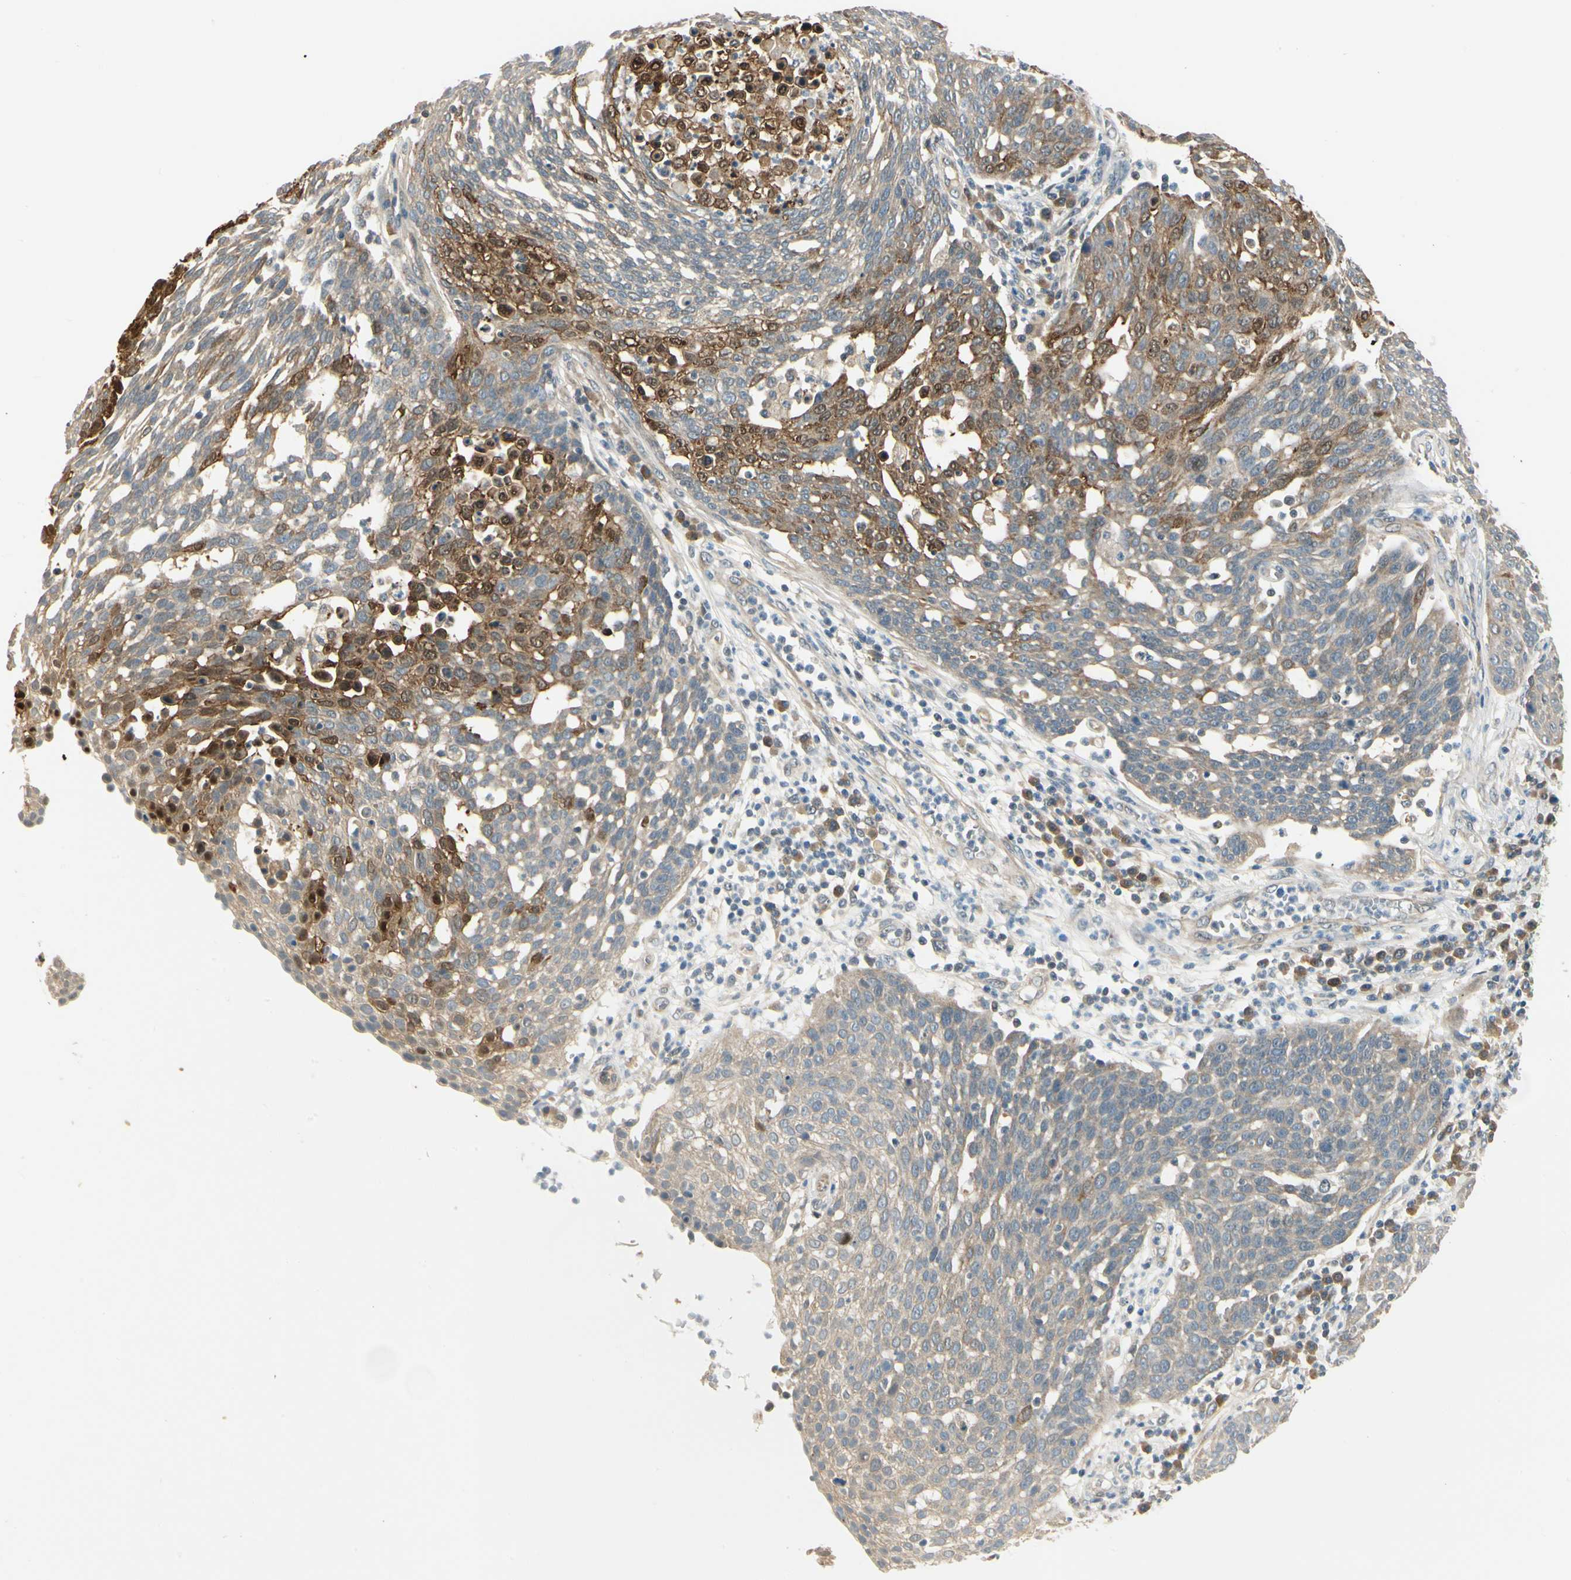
{"staining": {"intensity": "strong", "quantity": "<25%", "location": "cytoplasmic/membranous,nuclear"}, "tissue": "cervical cancer", "cell_type": "Tumor cells", "image_type": "cancer", "snomed": [{"axis": "morphology", "description": "Squamous cell carcinoma, NOS"}, {"axis": "topography", "description": "Cervix"}], "caption": "An image of cervical squamous cell carcinoma stained for a protein reveals strong cytoplasmic/membranous and nuclear brown staining in tumor cells.", "gene": "EPHB3", "patient": {"sex": "female", "age": 34}}